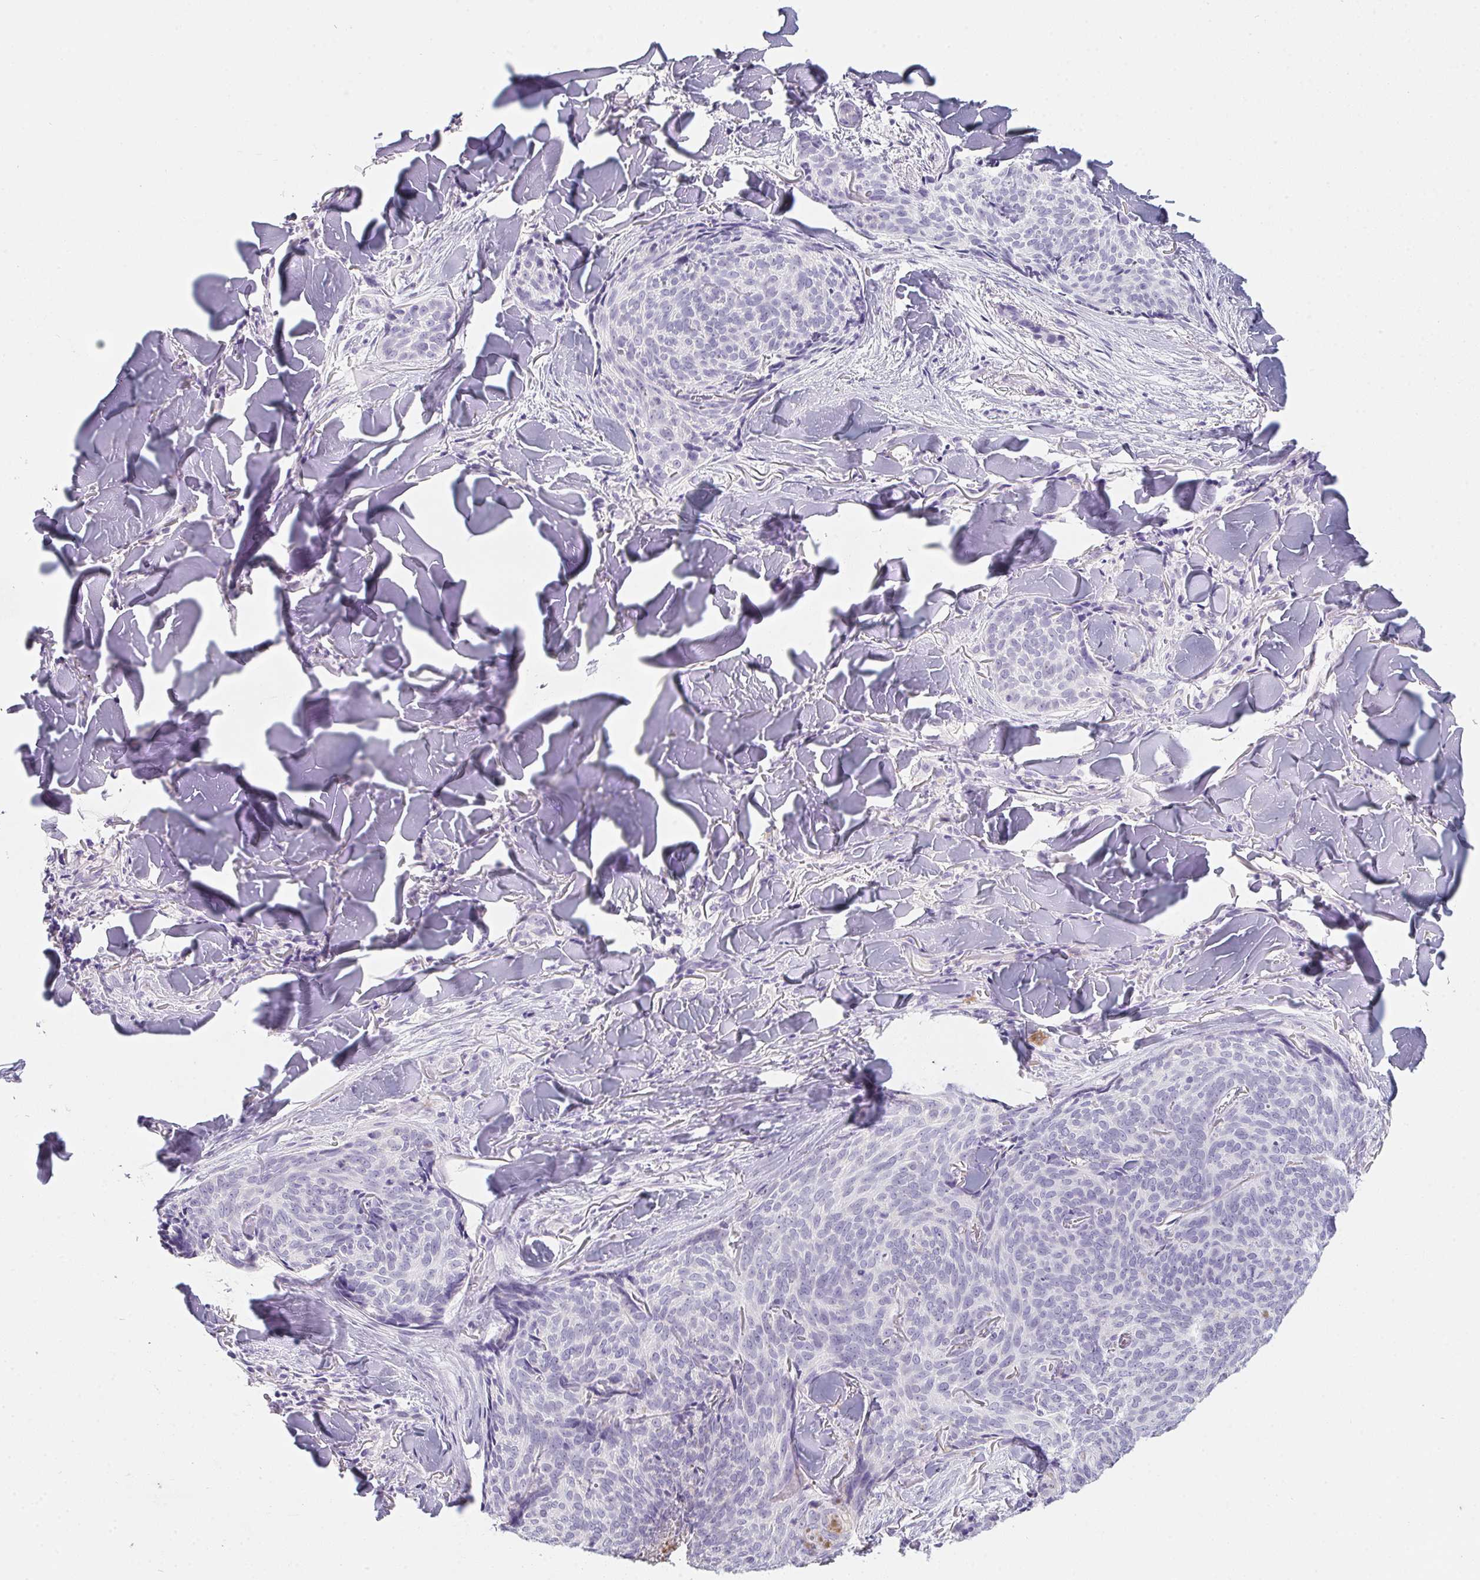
{"staining": {"intensity": "negative", "quantity": "none", "location": "none"}, "tissue": "skin cancer", "cell_type": "Tumor cells", "image_type": "cancer", "snomed": [{"axis": "morphology", "description": "Basal cell carcinoma"}, {"axis": "topography", "description": "Skin"}], "caption": "Human skin basal cell carcinoma stained for a protein using immunohistochemistry (IHC) reveals no staining in tumor cells.", "gene": "DCD", "patient": {"sex": "female", "age": 82}}